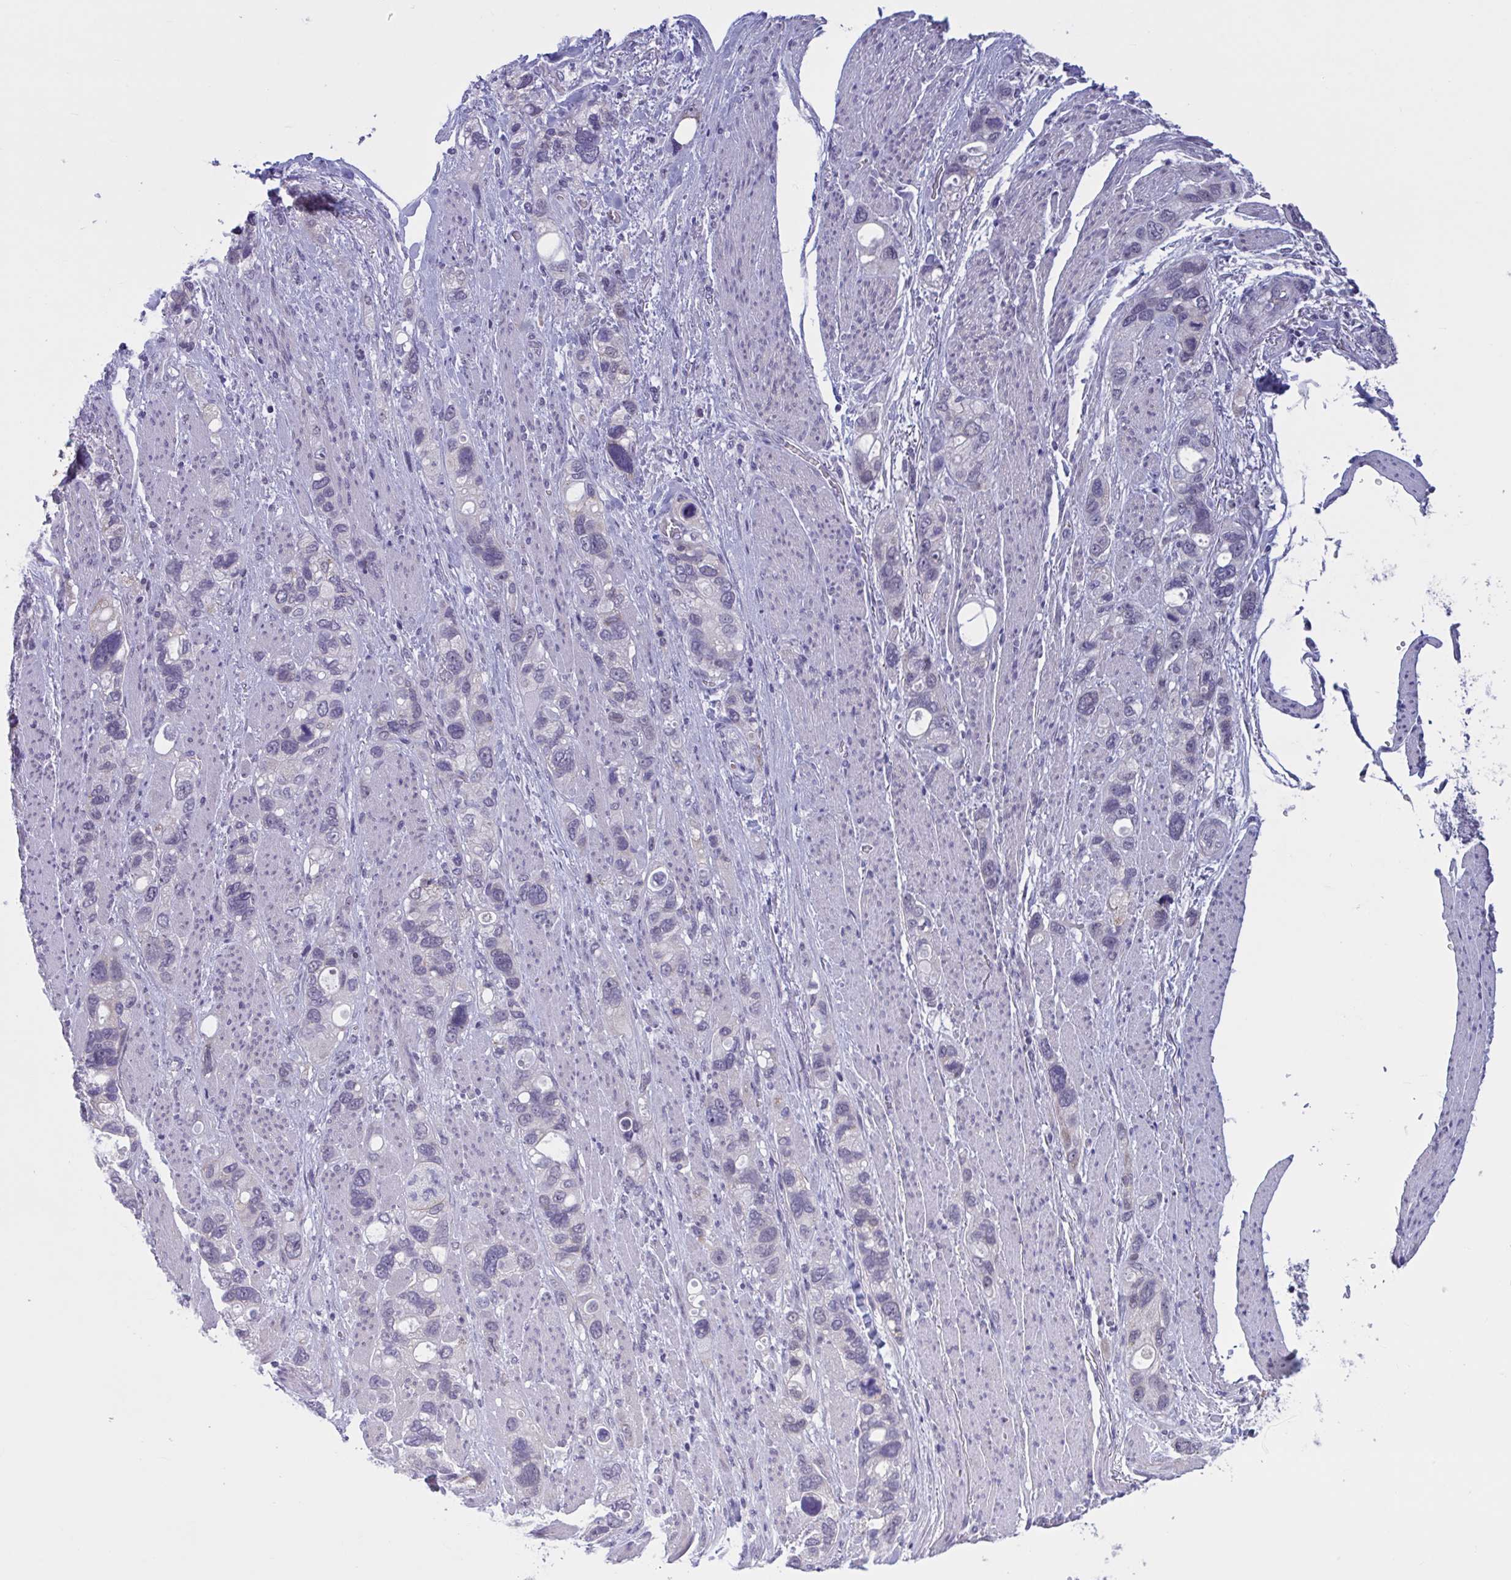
{"staining": {"intensity": "negative", "quantity": "none", "location": "none"}, "tissue": "stomach cancer", "cell_type": "Tumor cells", "image_type": "cancer", "snomed": [{"axis": "morphology", "description": "Adenocarcinoma, NOS"}, {"axis": "topography", "description": "Stomach, upper"}], "caption": "IHC histopathology image of adenocarcinoma (stomach) stained for a protein (brown), which reveals no staining in tumor cells. (Immunohistochemistry (ihc), brightfield microscopy, high magnification).", "gene": "CNGB3", "patient": {"sex": "female", "age": 81}}